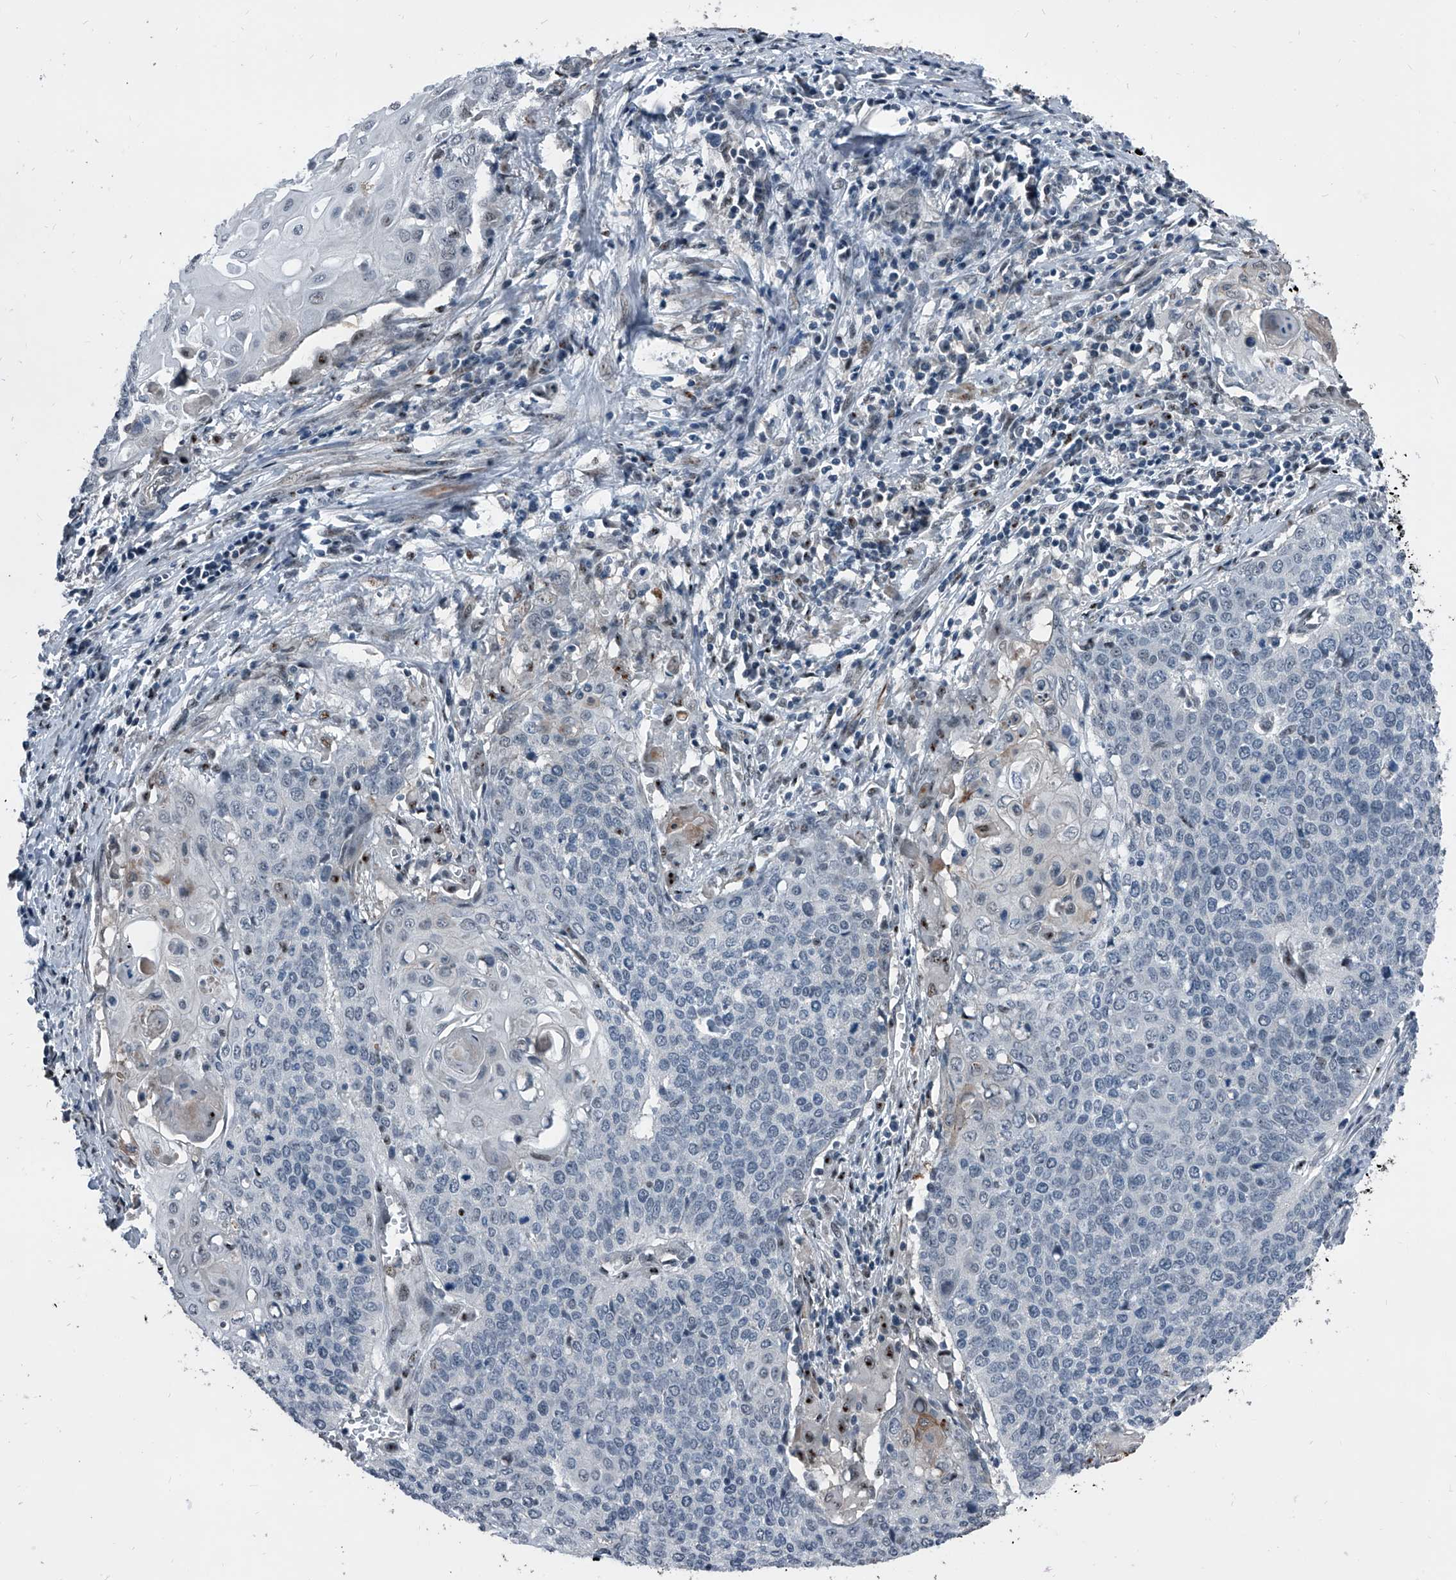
{"staining": {"intensity": "negative", "quantity": "none", "location": "none"}, "tissue": "cervical cancer", "cell_type": "Tumor cells", "image_type": "cancer", "snomed": [{"axis": "morphology", "description": "Squamous cell carcinoma, NOS"}, {"axis": "topography", "description": "Cervix"}], "caption": "DAB immunohistochemical staining of squamous cell carcinoma (cervical) demonstrates no significant expression in tumor cells.", "gene": "MEN1", "patient": {"sex": "female", "age": 39}}